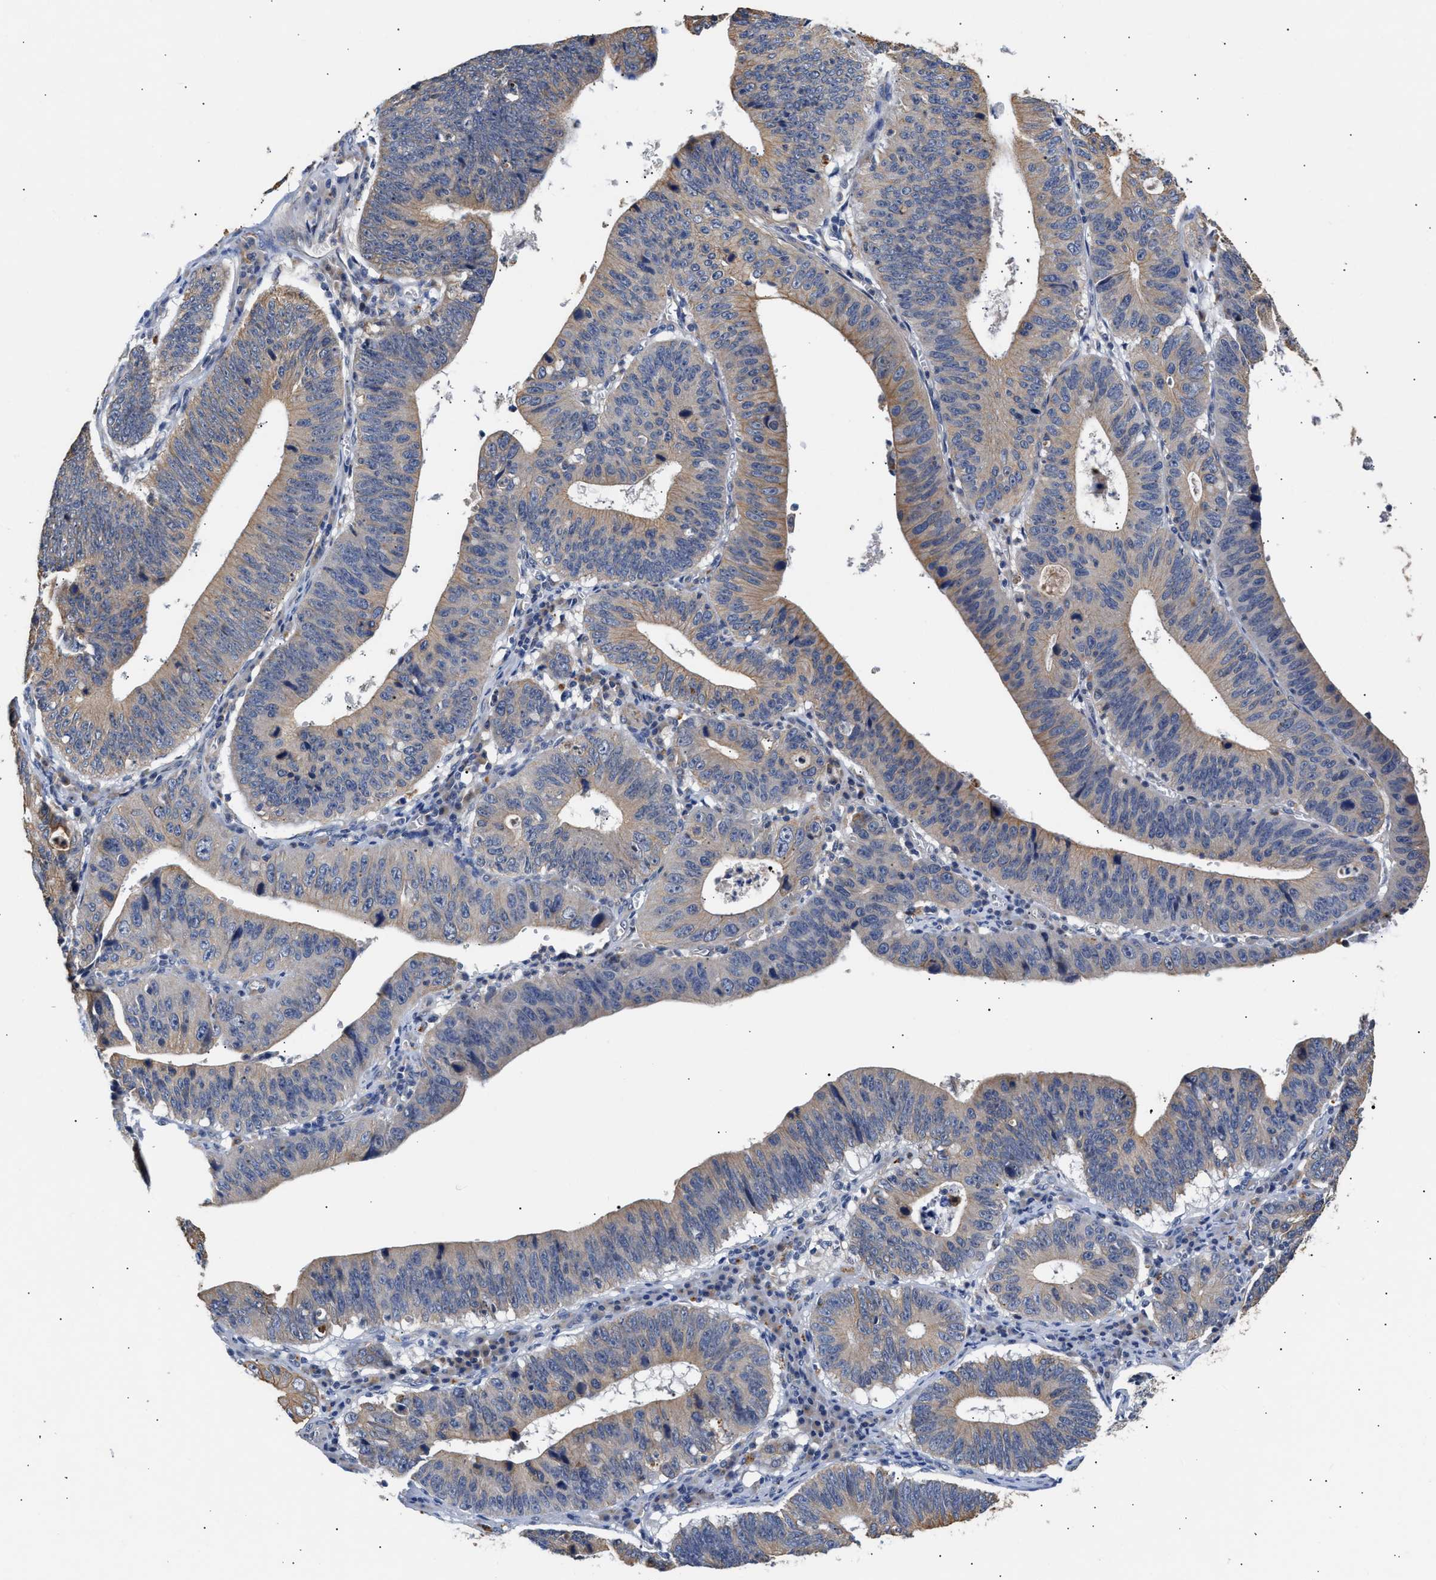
{"staining": {"intensity": "weak", "quantity": ">75%", "location": "cytoplasmic/membranous"}, "tissue": "stomach cancer", "cell_type": "Tumor cells", "image_type": "cancer", "snomed": [{"axis": "morphology", "description": "Adenocarcinoma, NOS"}, {"axis": "topography", "description": "Stomach"}], "caption": "A brown stain highlights weak cytoplasmic/membranous staining of a protein in human stomach cancer tumor cells. (DAB = brown stain, brightfield microscopy at high magnification).", "gene": "CCDC146", "patient": {"sex": "male", "age": 59}}